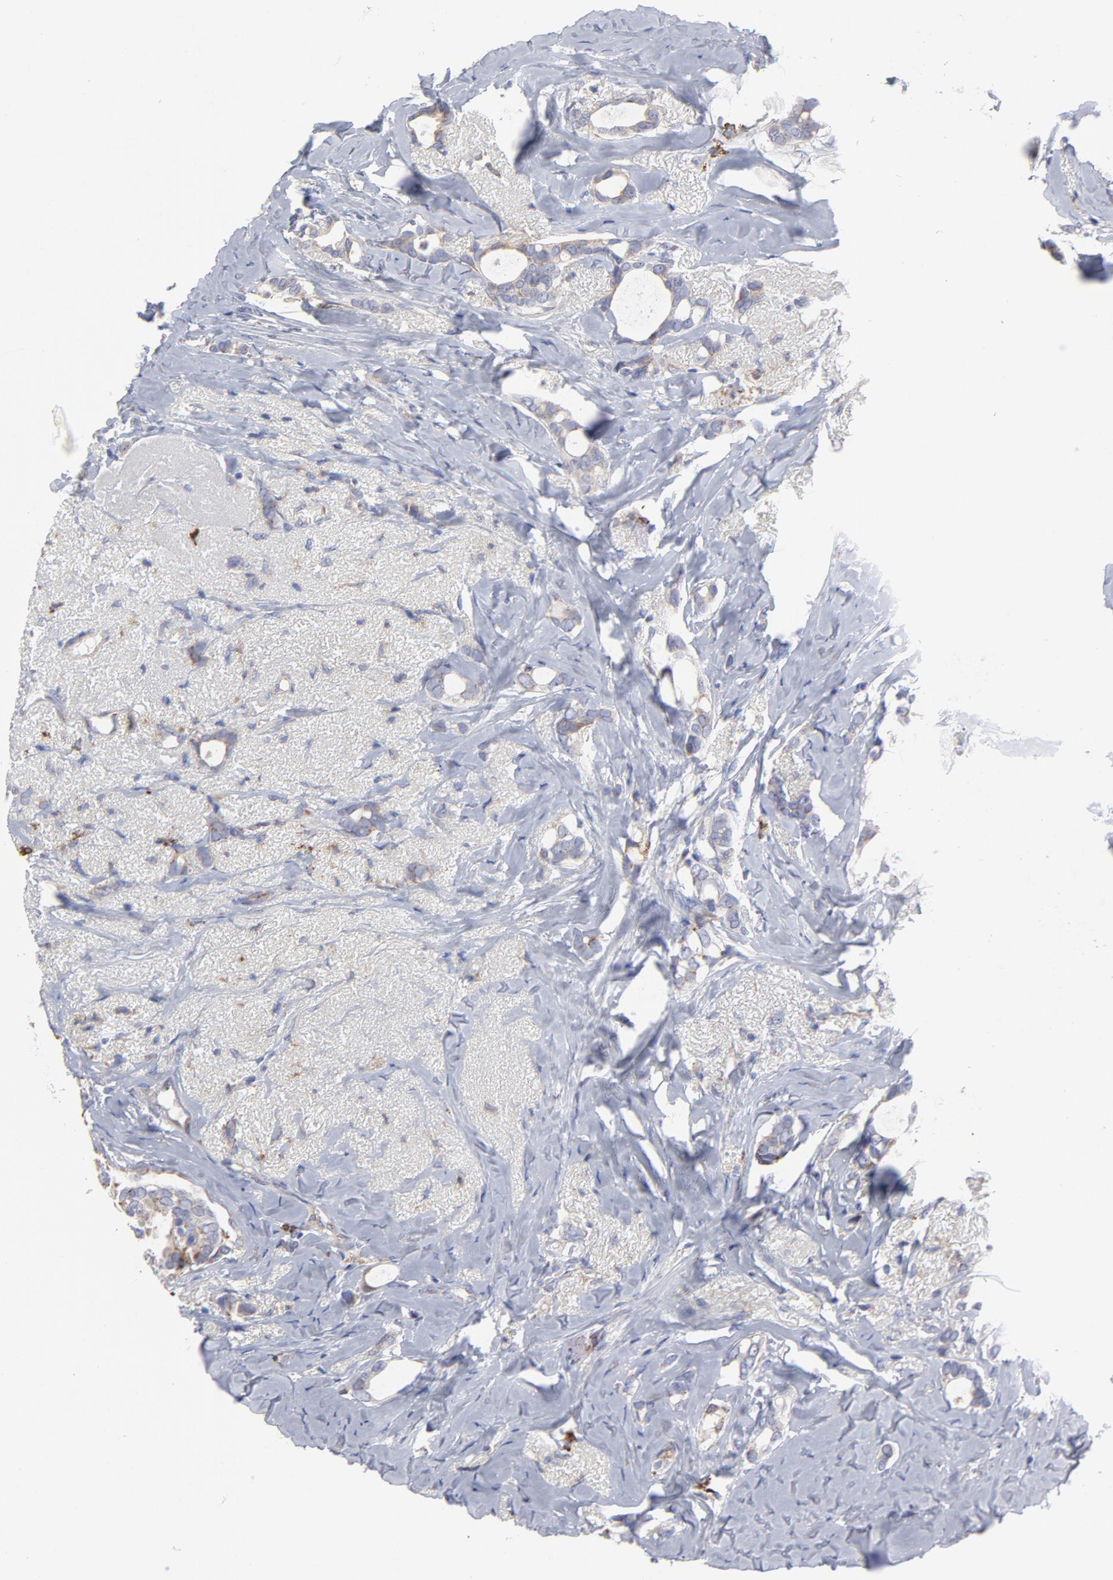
{"staining": {"intensity": "negative", "quantity": "none", "location": "none"}, "tissue": "breast cancer", "cell_type": "Tumor cells", "image_type": "cancer", "snomed": [{"axis": "morphology", "description": "Duct carcinoma"}, {"axis": "topography", "description": "Breast"}], "caption": "IHC of breast cancer (invasive ductal carcinoma) demonstrates no positivity in tumor cells. Nuclei are stained in blue.", "gene": "RAPGEF3", "patient": {"sex": "female", "age": 54}}